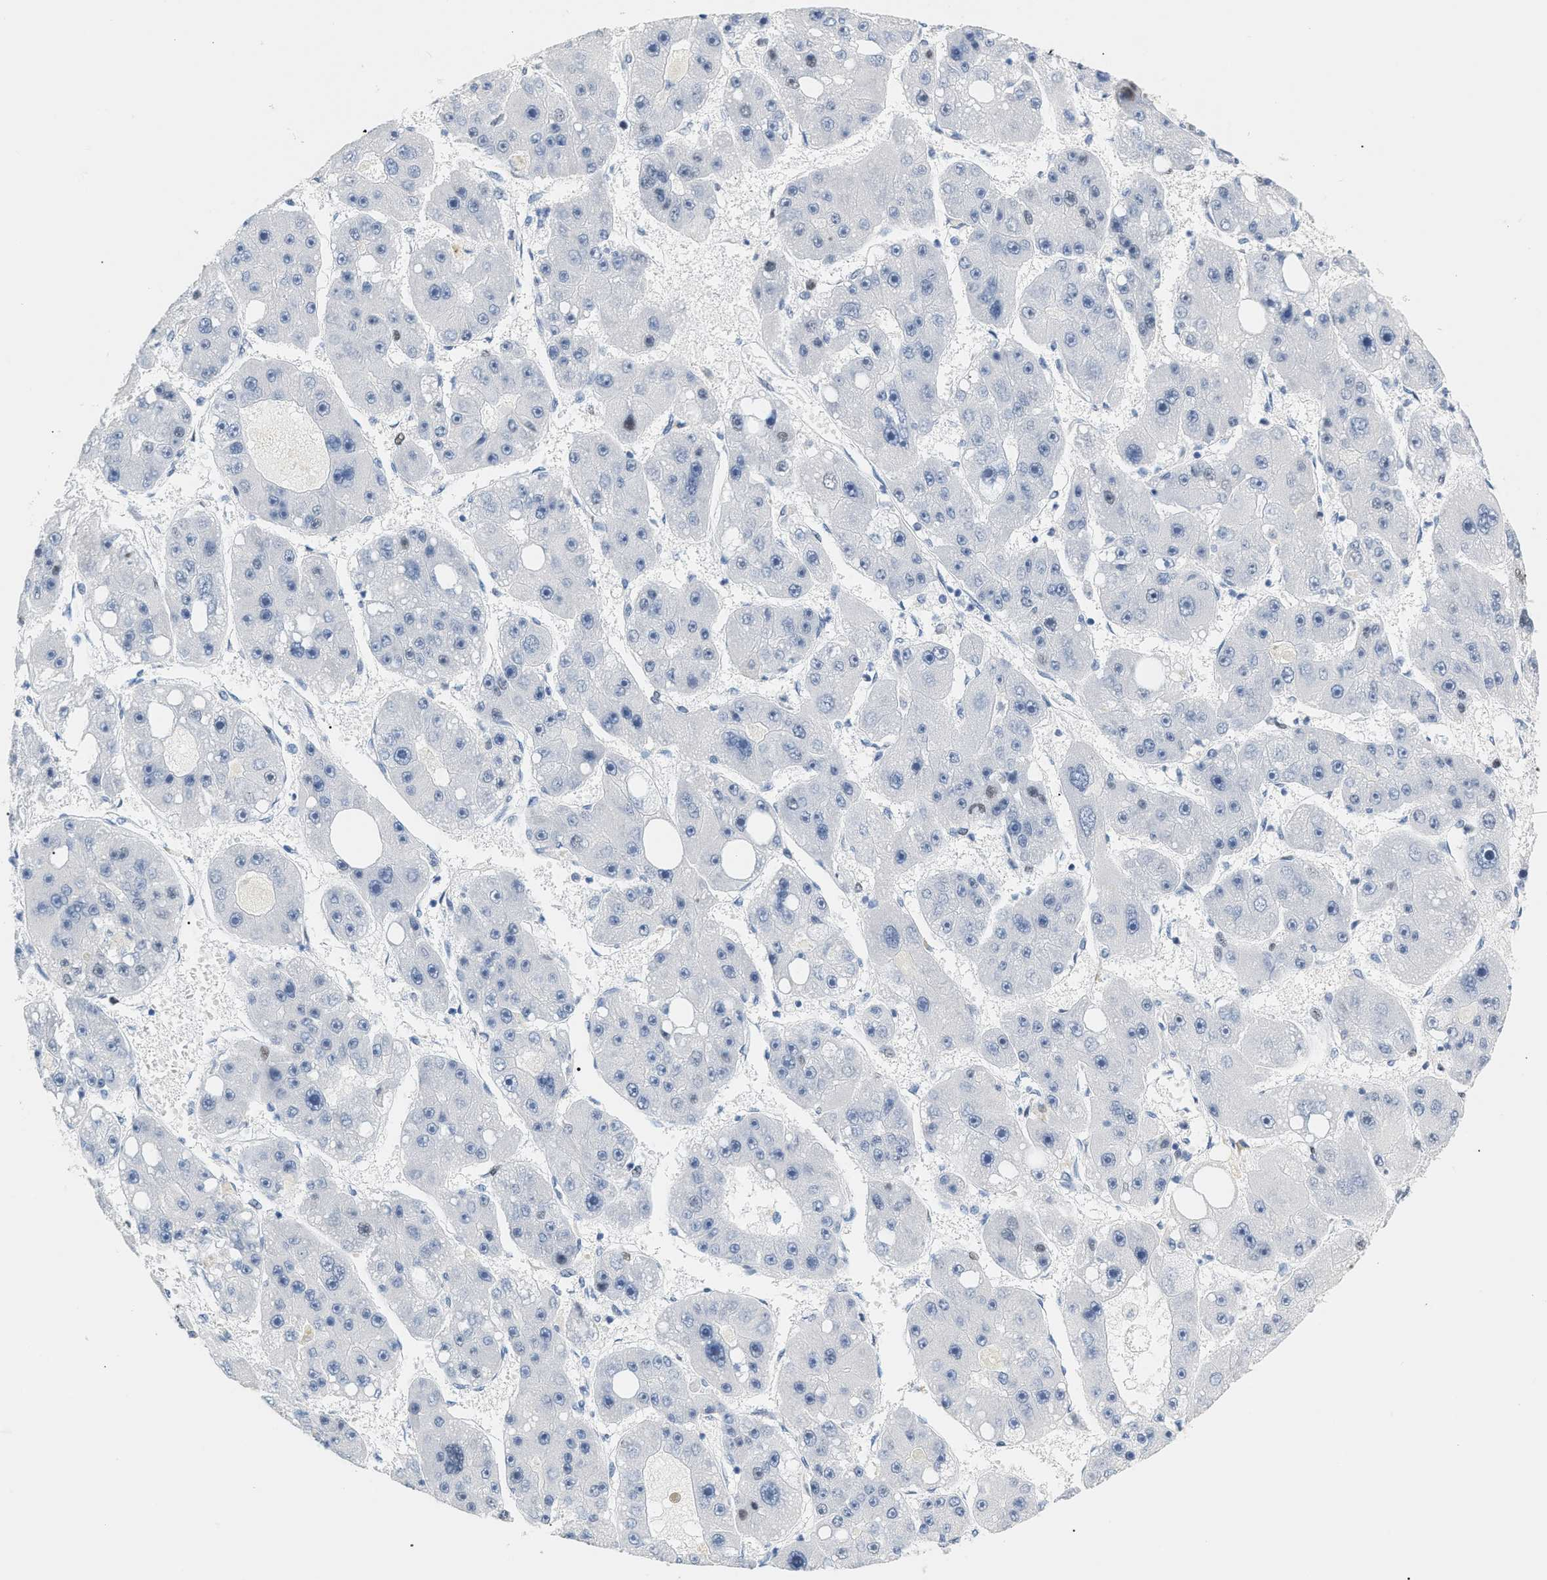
{"staining": {"intensity": "negative", "quantity": "none", "location": "none"}, "tissue": "liver cancer", "cell_type": "Tumor cells", "image_type": "cancer", "snomed": [{"axis": "morphology", "description": "Carcinoma, Hepatocellular, NOS"}, {"axis": "topography", "description": "Liver"}], "caption": "Immunohistochemistry photomicrograph of neoplastic tissue: human hepatocellular carcinoma (liver) stained with DAB shows no significant protein staining in tumor cells. The staining was performed using DAB to visualize the protein expression in brown, while the nuclei were stained in blue with hematoxylin (Magnification: 20x).", "gene": "MCM7", "patient": {"sex": "female", "age": 61}}